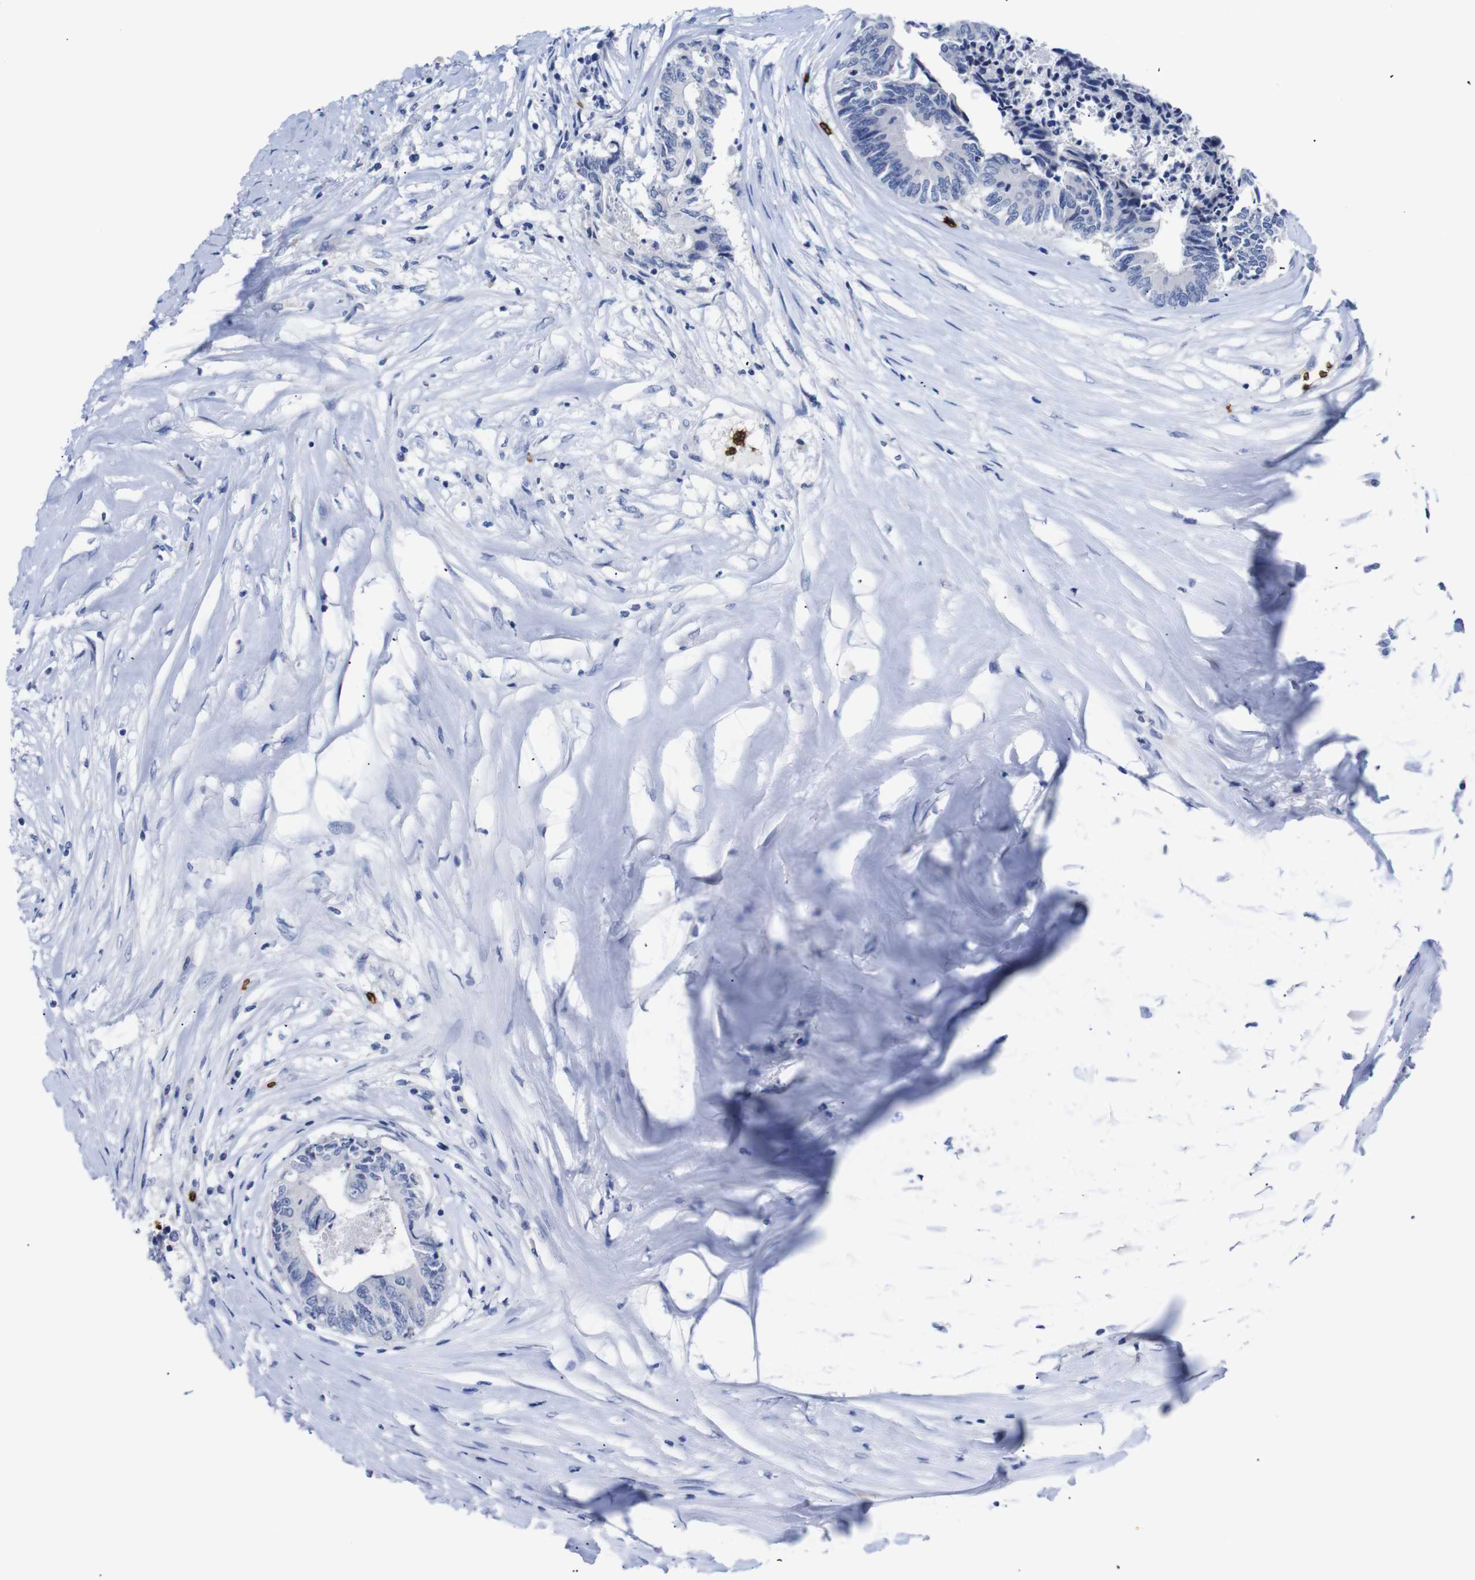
{"staining": {"intensity": "negative", "quantity": "none", "location": "none"}, "tissue": "colorectal cancer", "cell_type": "Tumor cells", "image_type": "cancer", "snomed": [{"axis": "morphology", "description": "Adenocarcinoma, NOS"}, {"axis": "topography", "description": "Rectum"}], "caption": "This histopathology image is of colorectal adenocarcinoma stained with immunohistochemistry (IHC) to label a protein in brown with the nuclei are counter-stained blue. There is no positivity in tumor cells.", "gene": "S1PR2", "patient": {"sex": "male", "age": 63}}